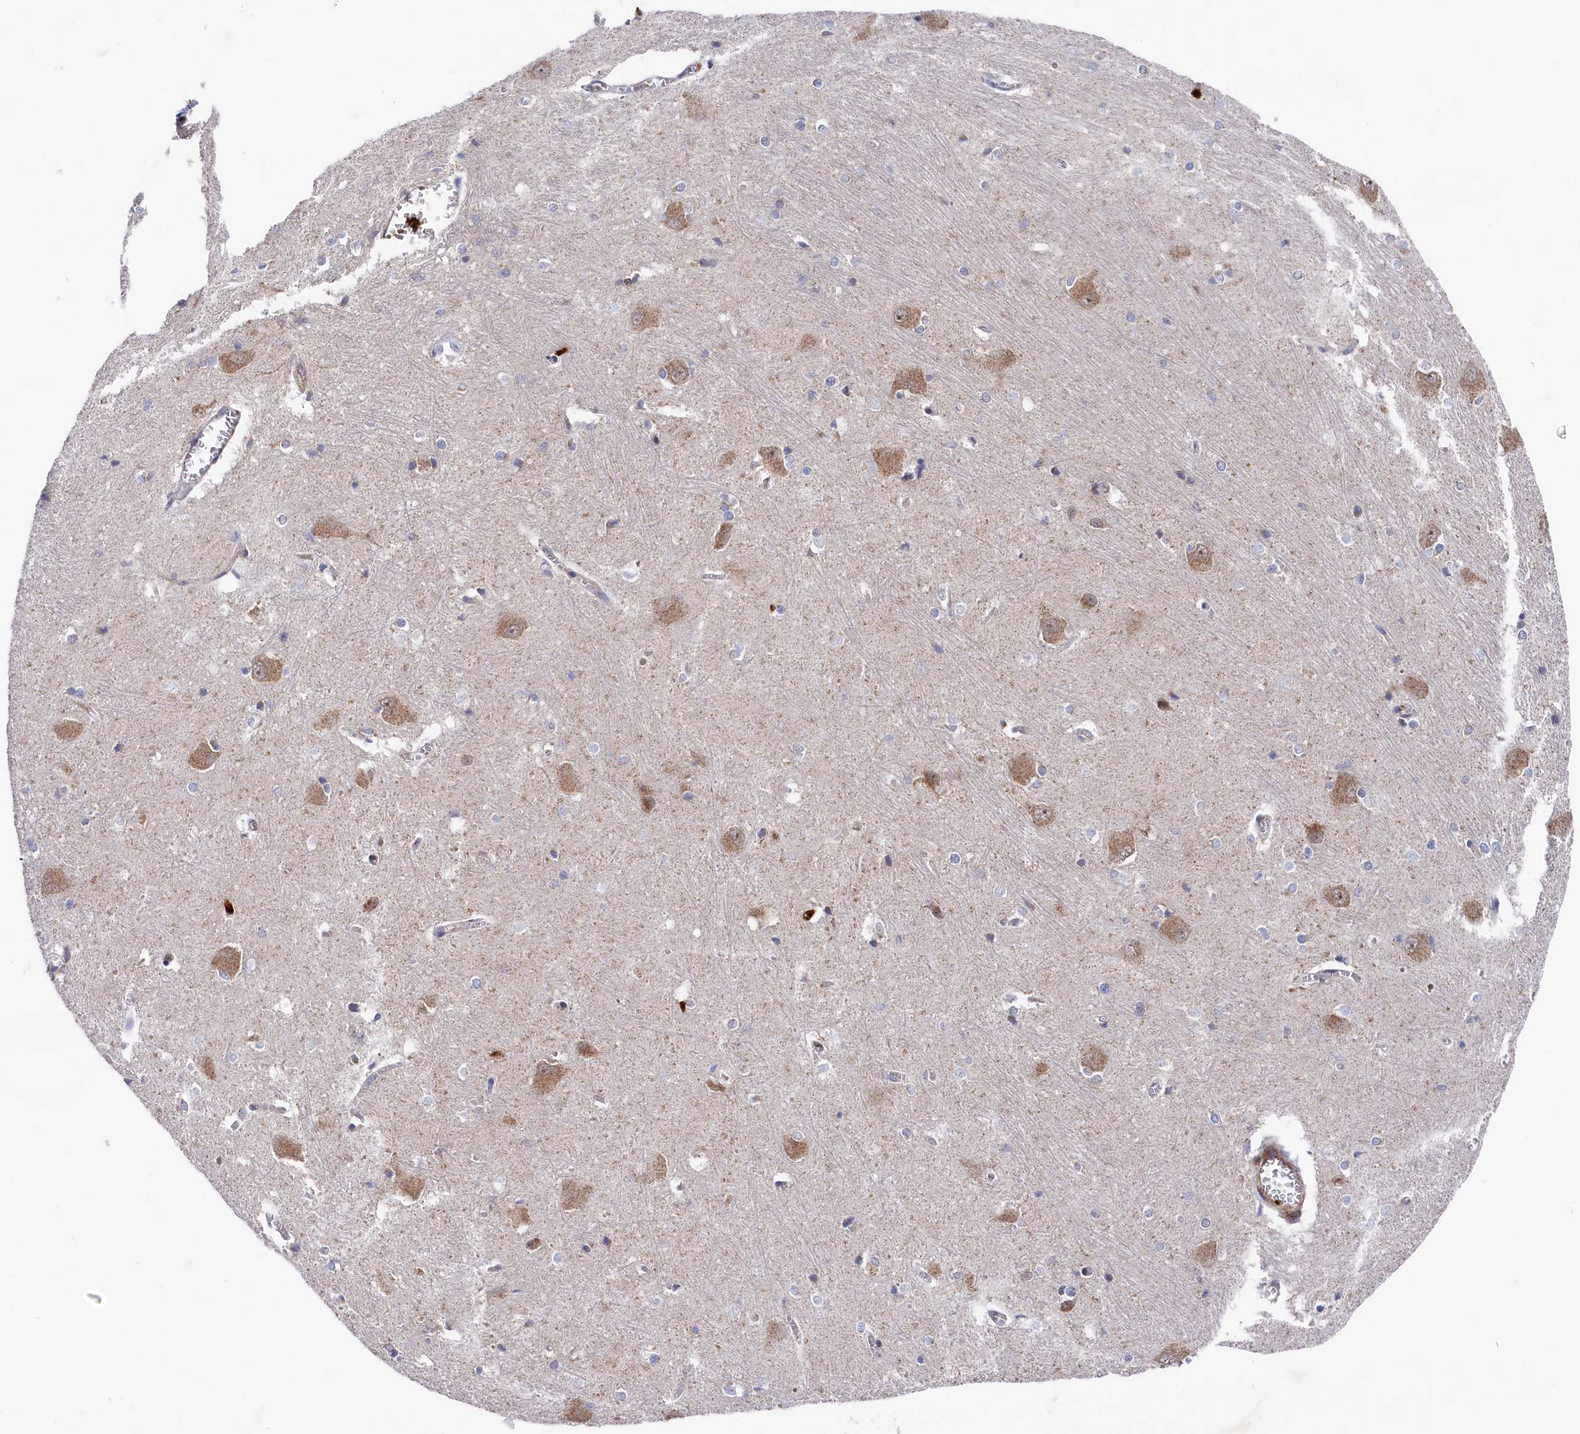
{"staining": {"intensity": "moderate", "quantity": "<25%", "location": "cytoplasmic/membranous"}, "tissue": "caudate", "cell_type": "Glial cells", "image_type": "normal", "snomed": [{"axis": "morphology", "description": "Normal tissue, NOS"}, {"axis": "topography", "description": "Lateral ventricle wall"}], "caption": "This micrograph exhibits IHC staining of normal caudate, with low moderate cytoplasmic/membranous staining in about <25% of glial cells.", "gene": "CHCHD1", "patient": {"sex": "male", "age": 37}}